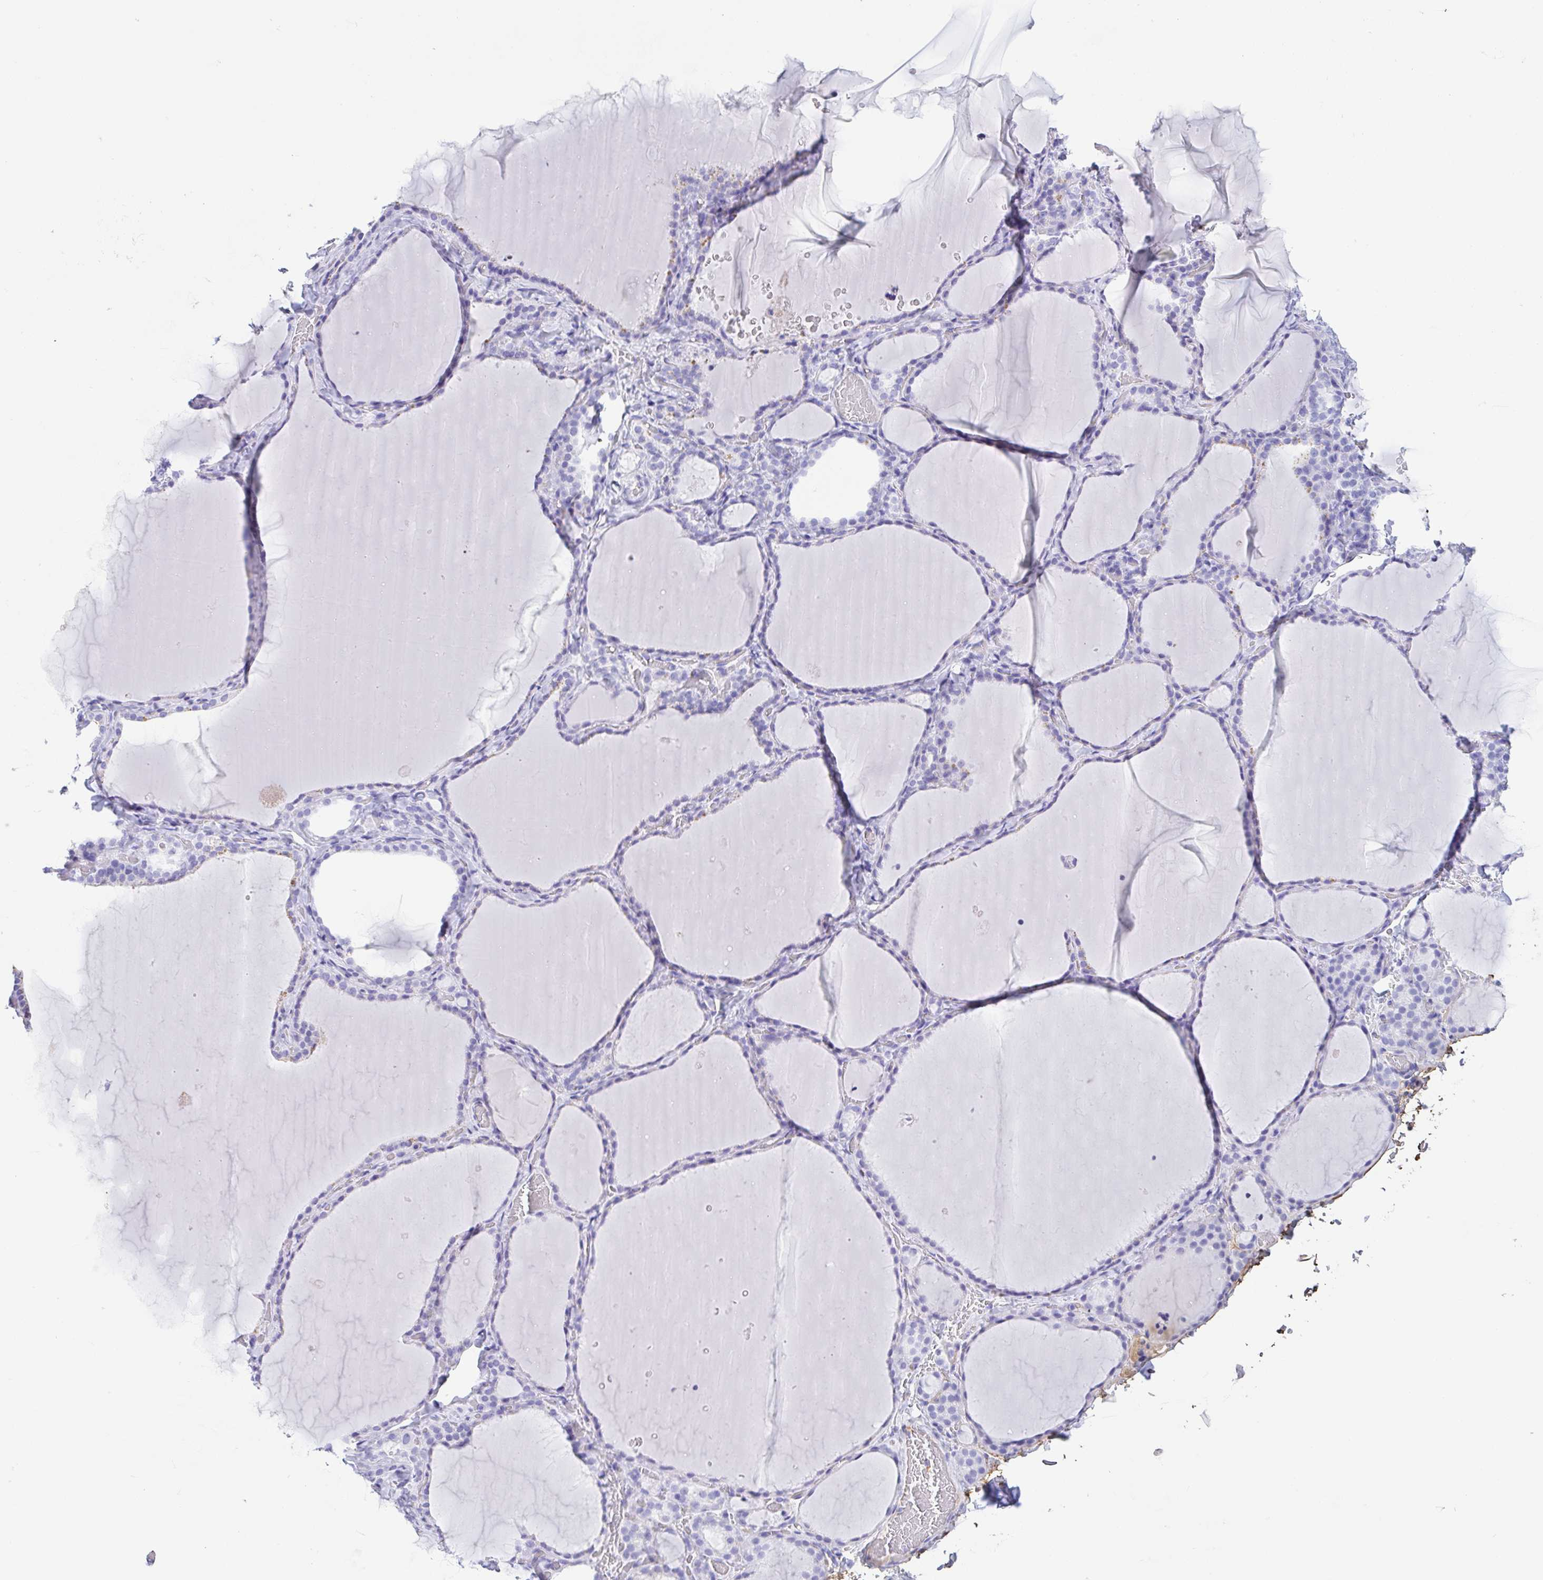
{"staining": {"intensity": "negative", "quantity": "none", "location": "none"}, "tissue": "thyroid gland", "cell_type": "Glandular cells", "image_type": "normal", "snomed": [{"axis": "morphology", "description": "Normal tissue, NOS"}, {"axis": "topography", "description": "Thyroid gland"}], "caption": "The immunohistochemistry micrograph has no significant expression in glandular cells of thyroid gland. (DAB (3,3'-diaminobenzidine) immunohistochemistry (IHC) visualized using brightfield microscopy, high magnification).", "gene": "GKN1", "patient": {"sex": "female", "age": 22}}